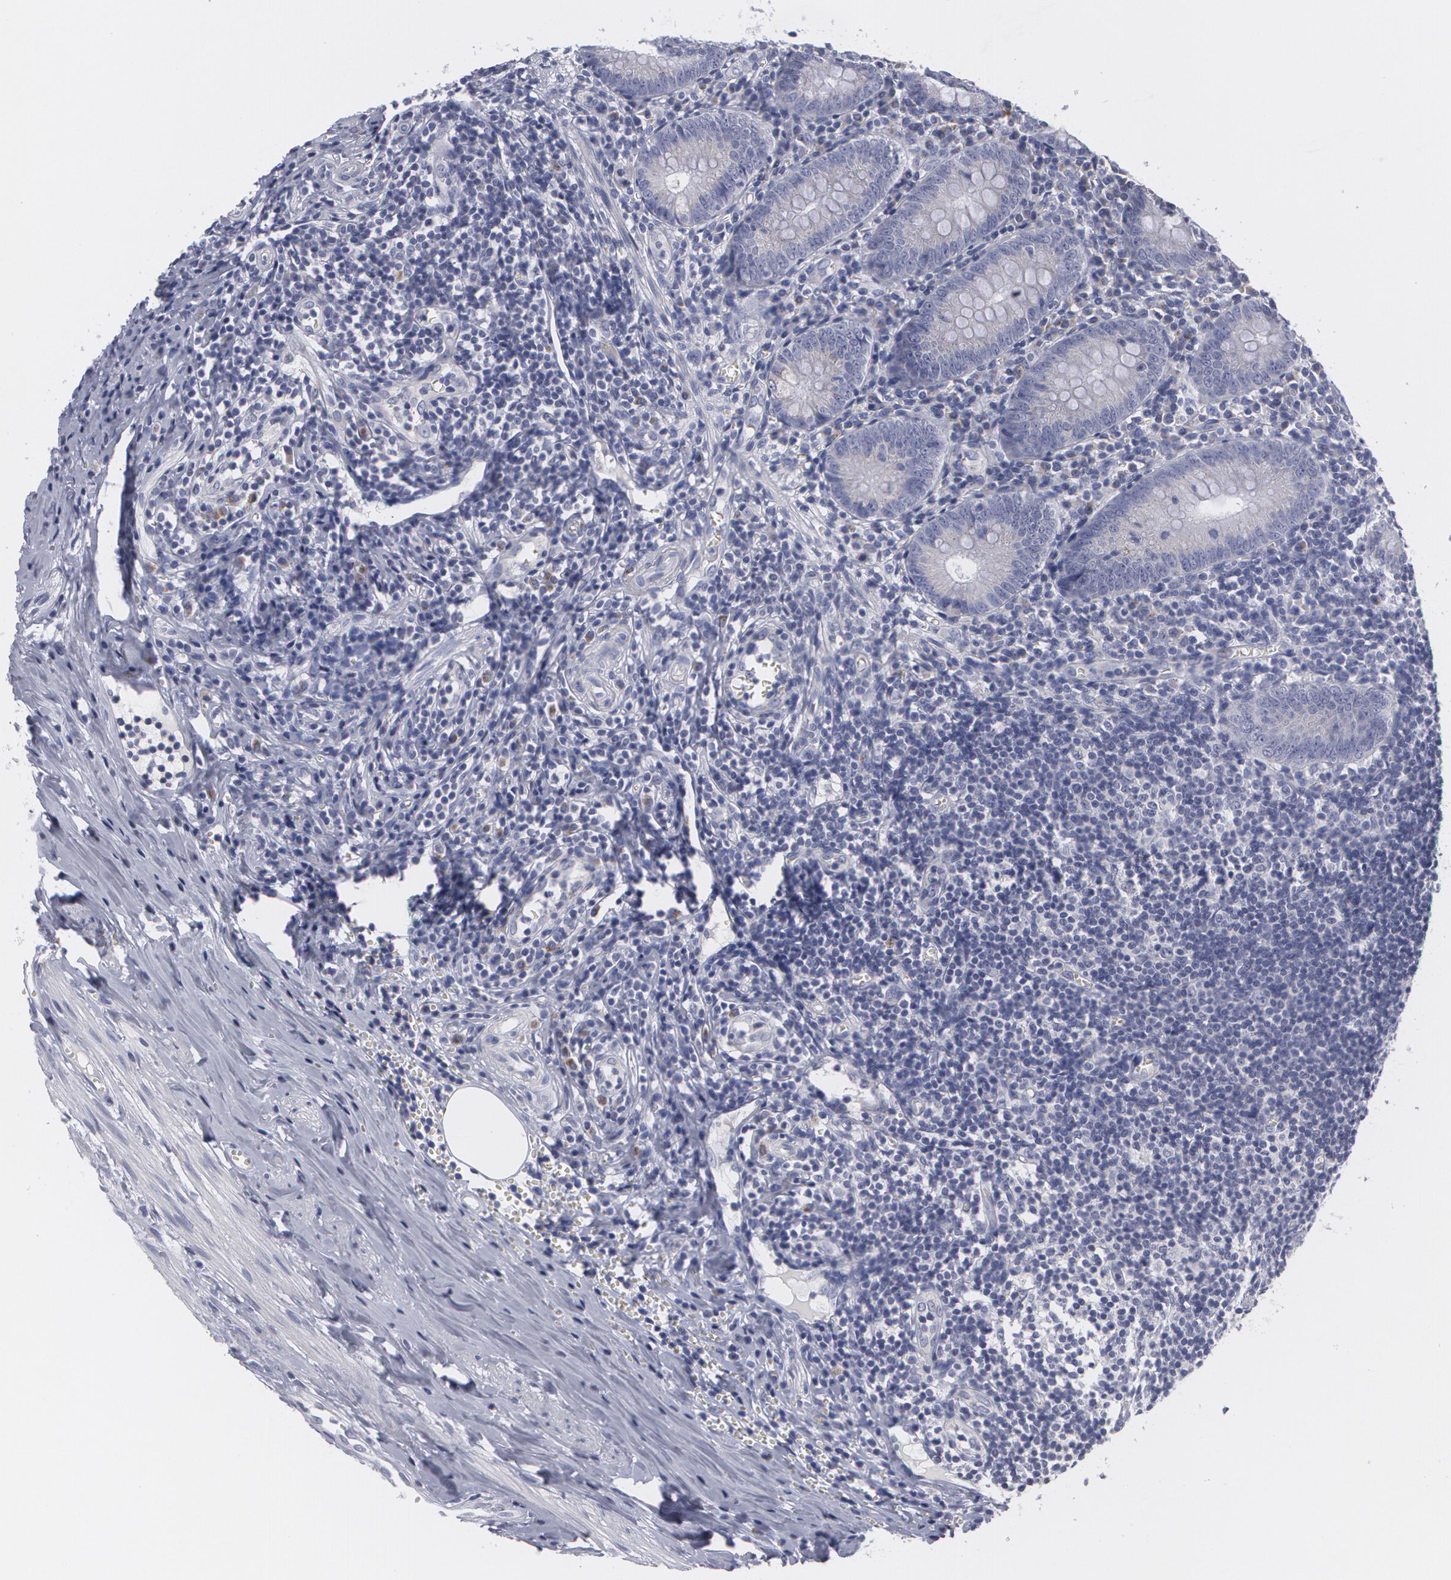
{"staining": {"intensity": "negative", "quantity": "none", "location": "none"}, "tissue": "appendix", "cell_type": "Glandular cells", "image_type": "normal", "snomed": [{"axis": "morphology", "description": "Normal tissue, NOS"}, {"axis": "topography", "description": "Appendix"}], "caption": "Glandular cells show no significant staining in unremarkable appendix. (DAB immunohistochemistry (IHC) with hematoxylin counter stain).", "gene": "MBNL3", "patient": {"sex": "female", "age": 19}}